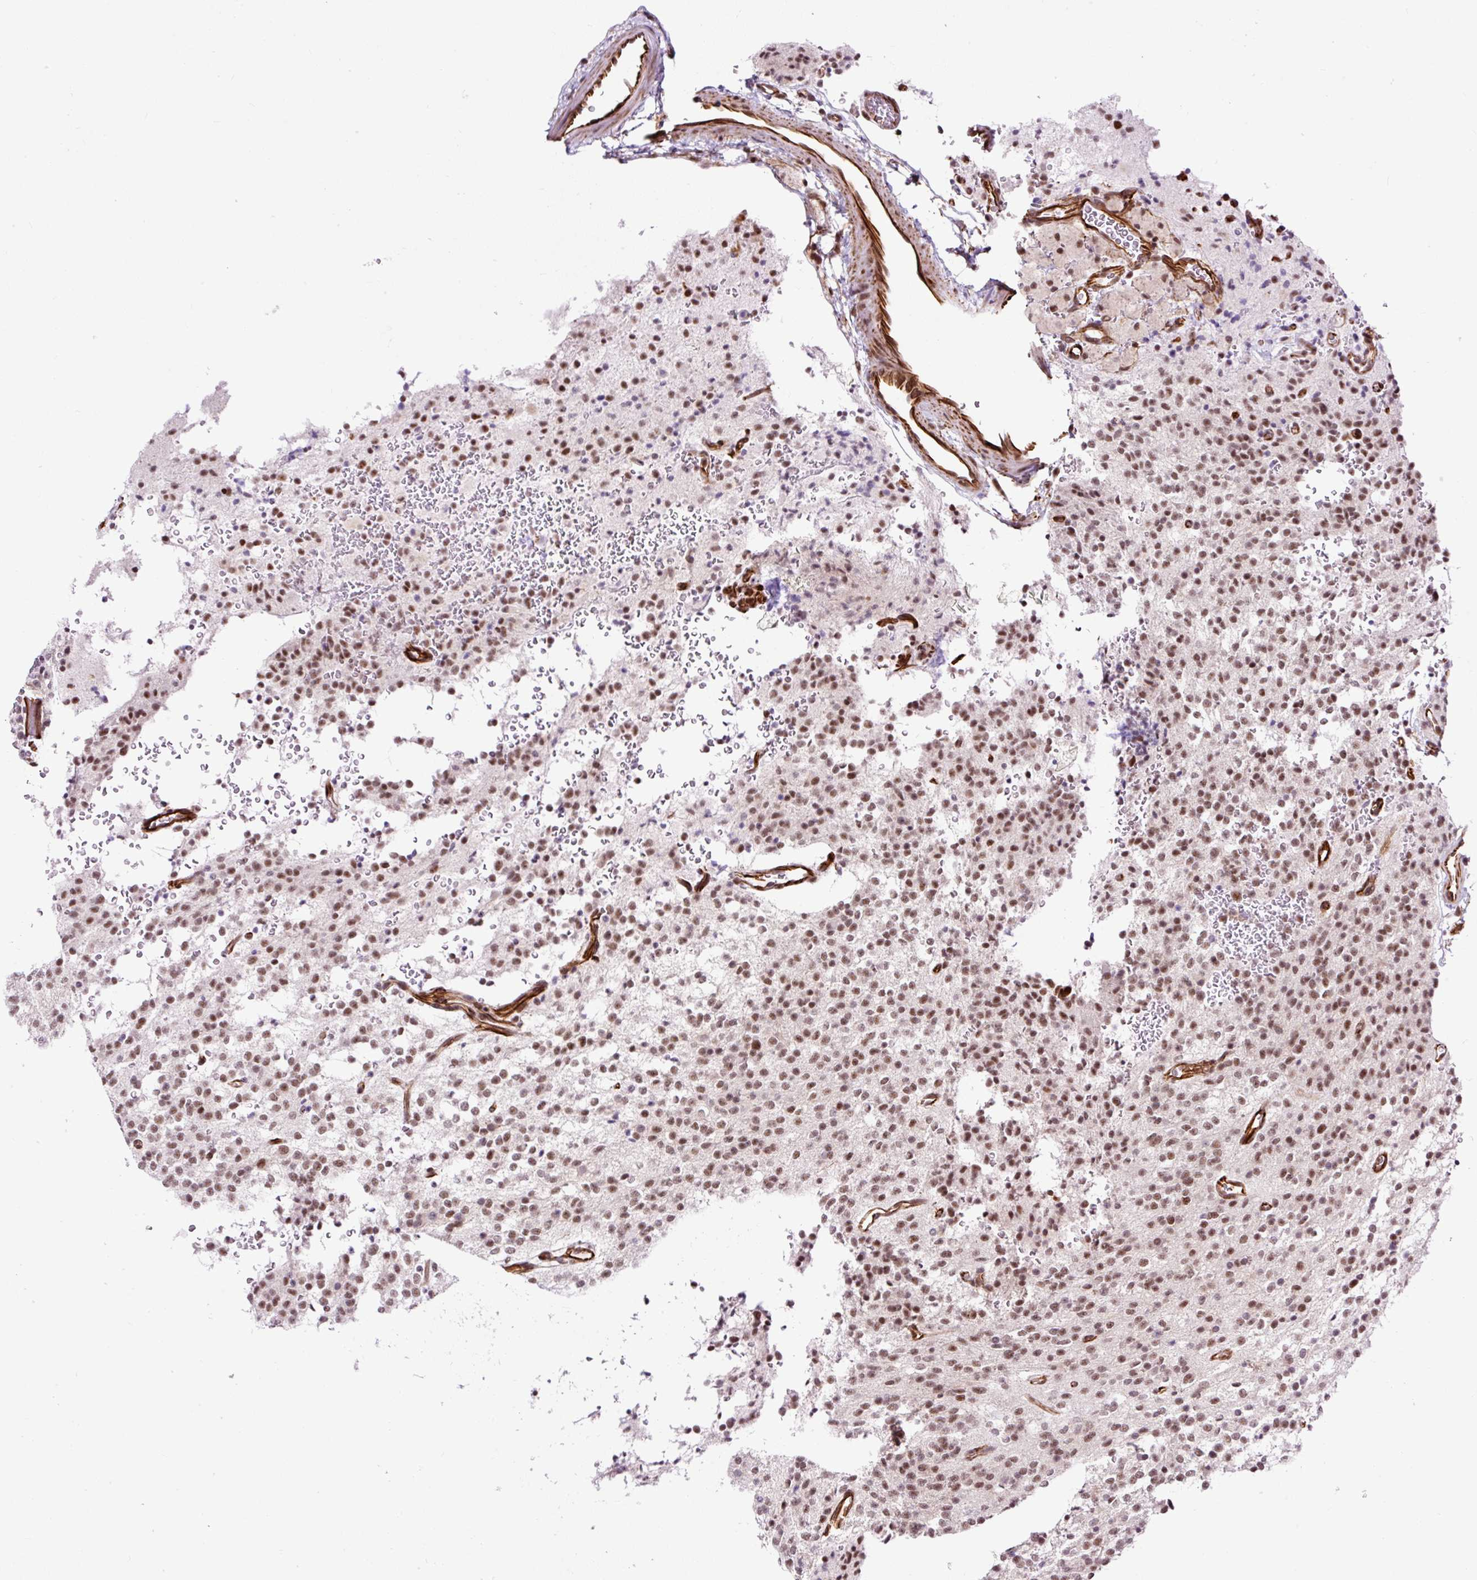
{"staining": {"intensity": "strong", "quantity": ">75%", "location": "nuclear"}, "tissue": "glioma", "cell_type": "Tumor cells", "image_type": "cancer", "snomed": [{"axis": "morphology", "description": "Glioma, malignant, High grade"}, {"axis": "topography", "description": "Brain"}], "caption": "Approximately >75% of tumor cells in glioma reveal strong nuclear protein expression as visualized by brown immunohistochemical staining.", "gene": "LUC7L2", "patient": {"sex": "male", "age": 34}}